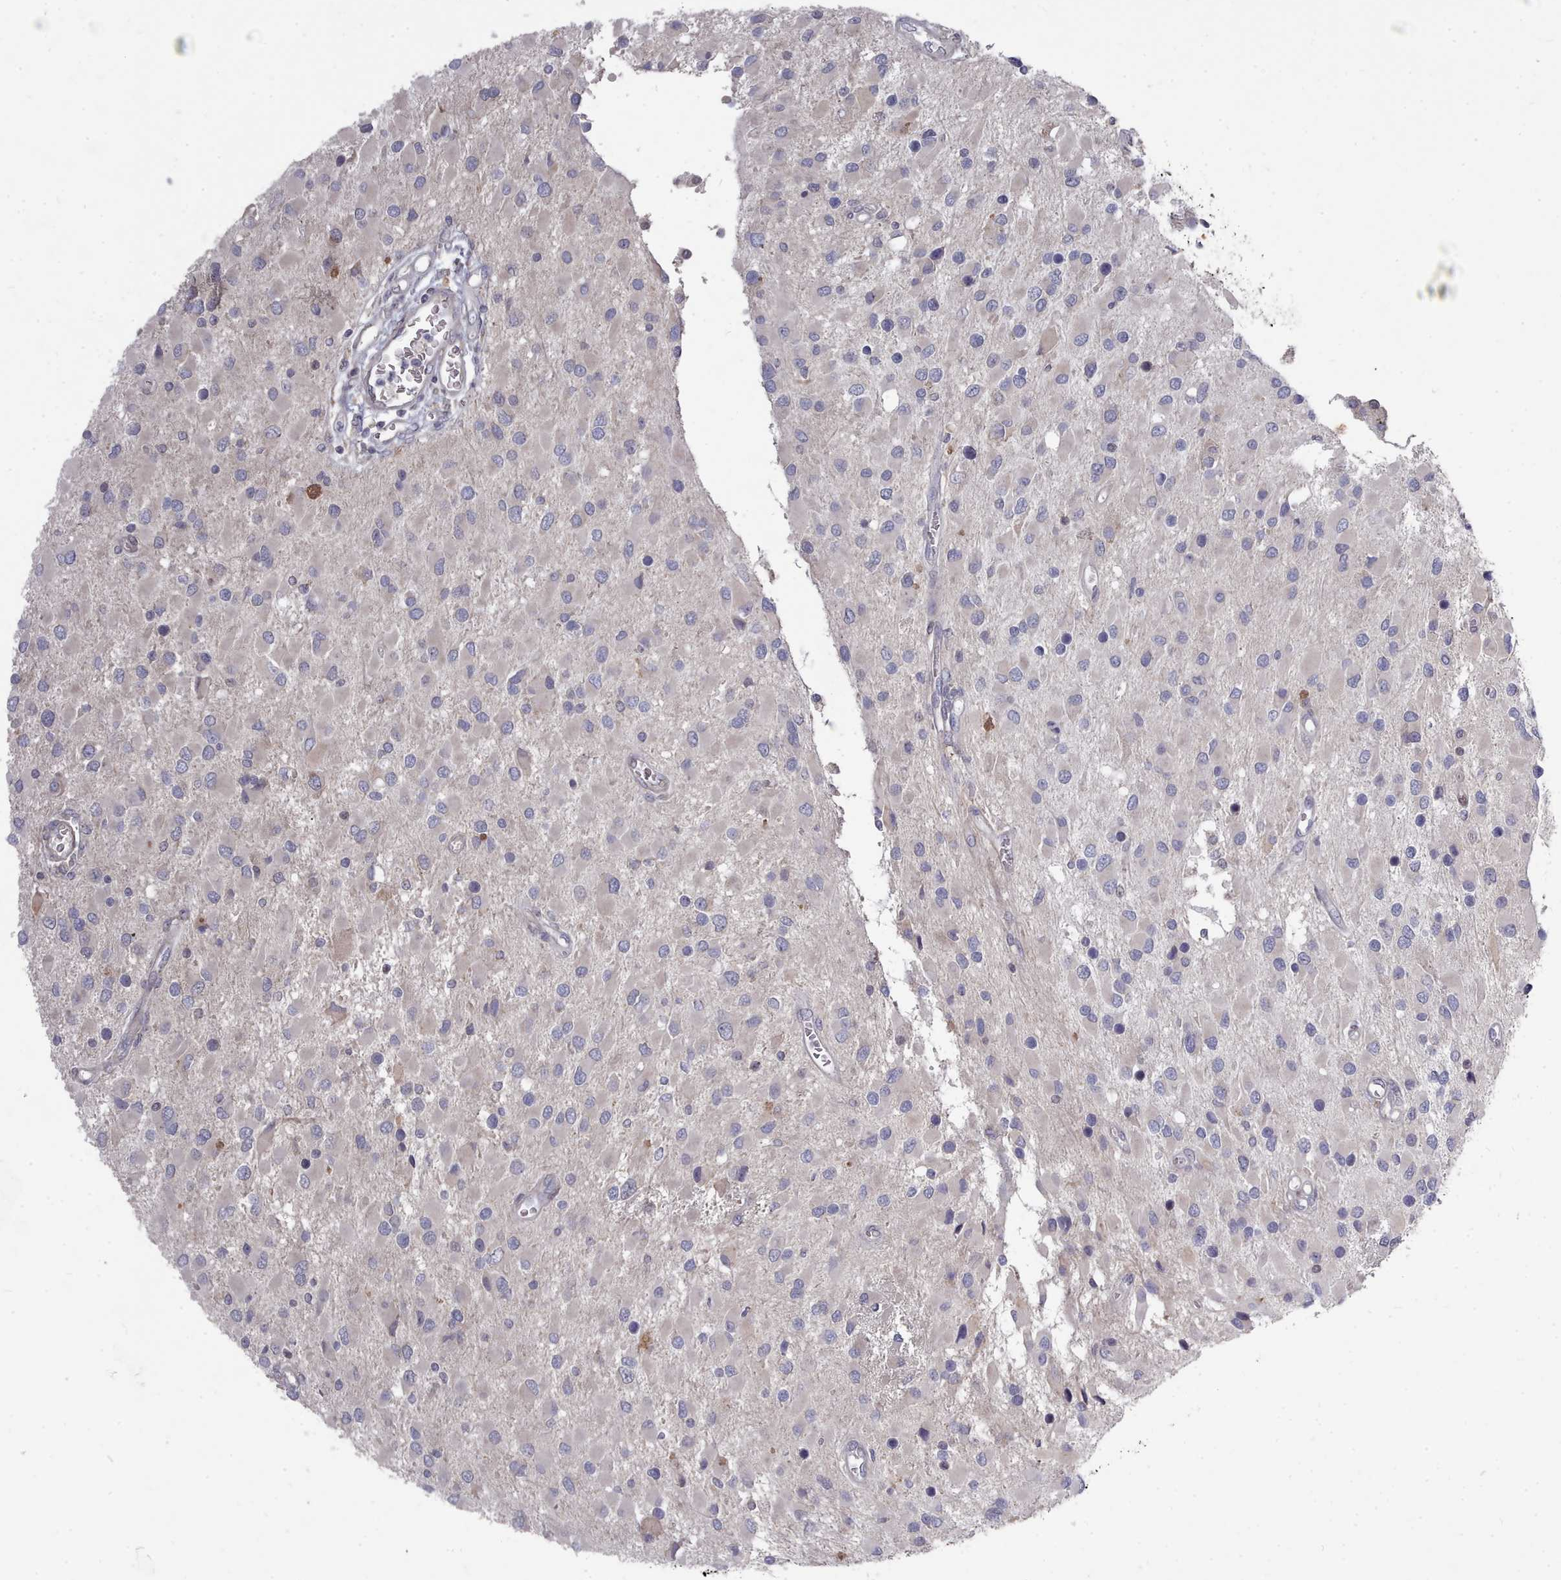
{"staining": {"intensity": "negative", "quantity": "none", "location": "none"}, "tissue": "glioma", "cell_type": "Tumor cells", "image_type": "cancer", "snomed": [{"axis": "morphology", "description": "Glioma, malignant, High grade"}, {"axis": "topography", "description": "Brain"}], "caption": "Immunohistochemistry (IHC) histopathology image of human malignant high-grade glioma stained for a protein (brown), which shows no staining in tumor cells.", "gene": "ACKR3", "patient": {"sex": "male", "age": 53}}